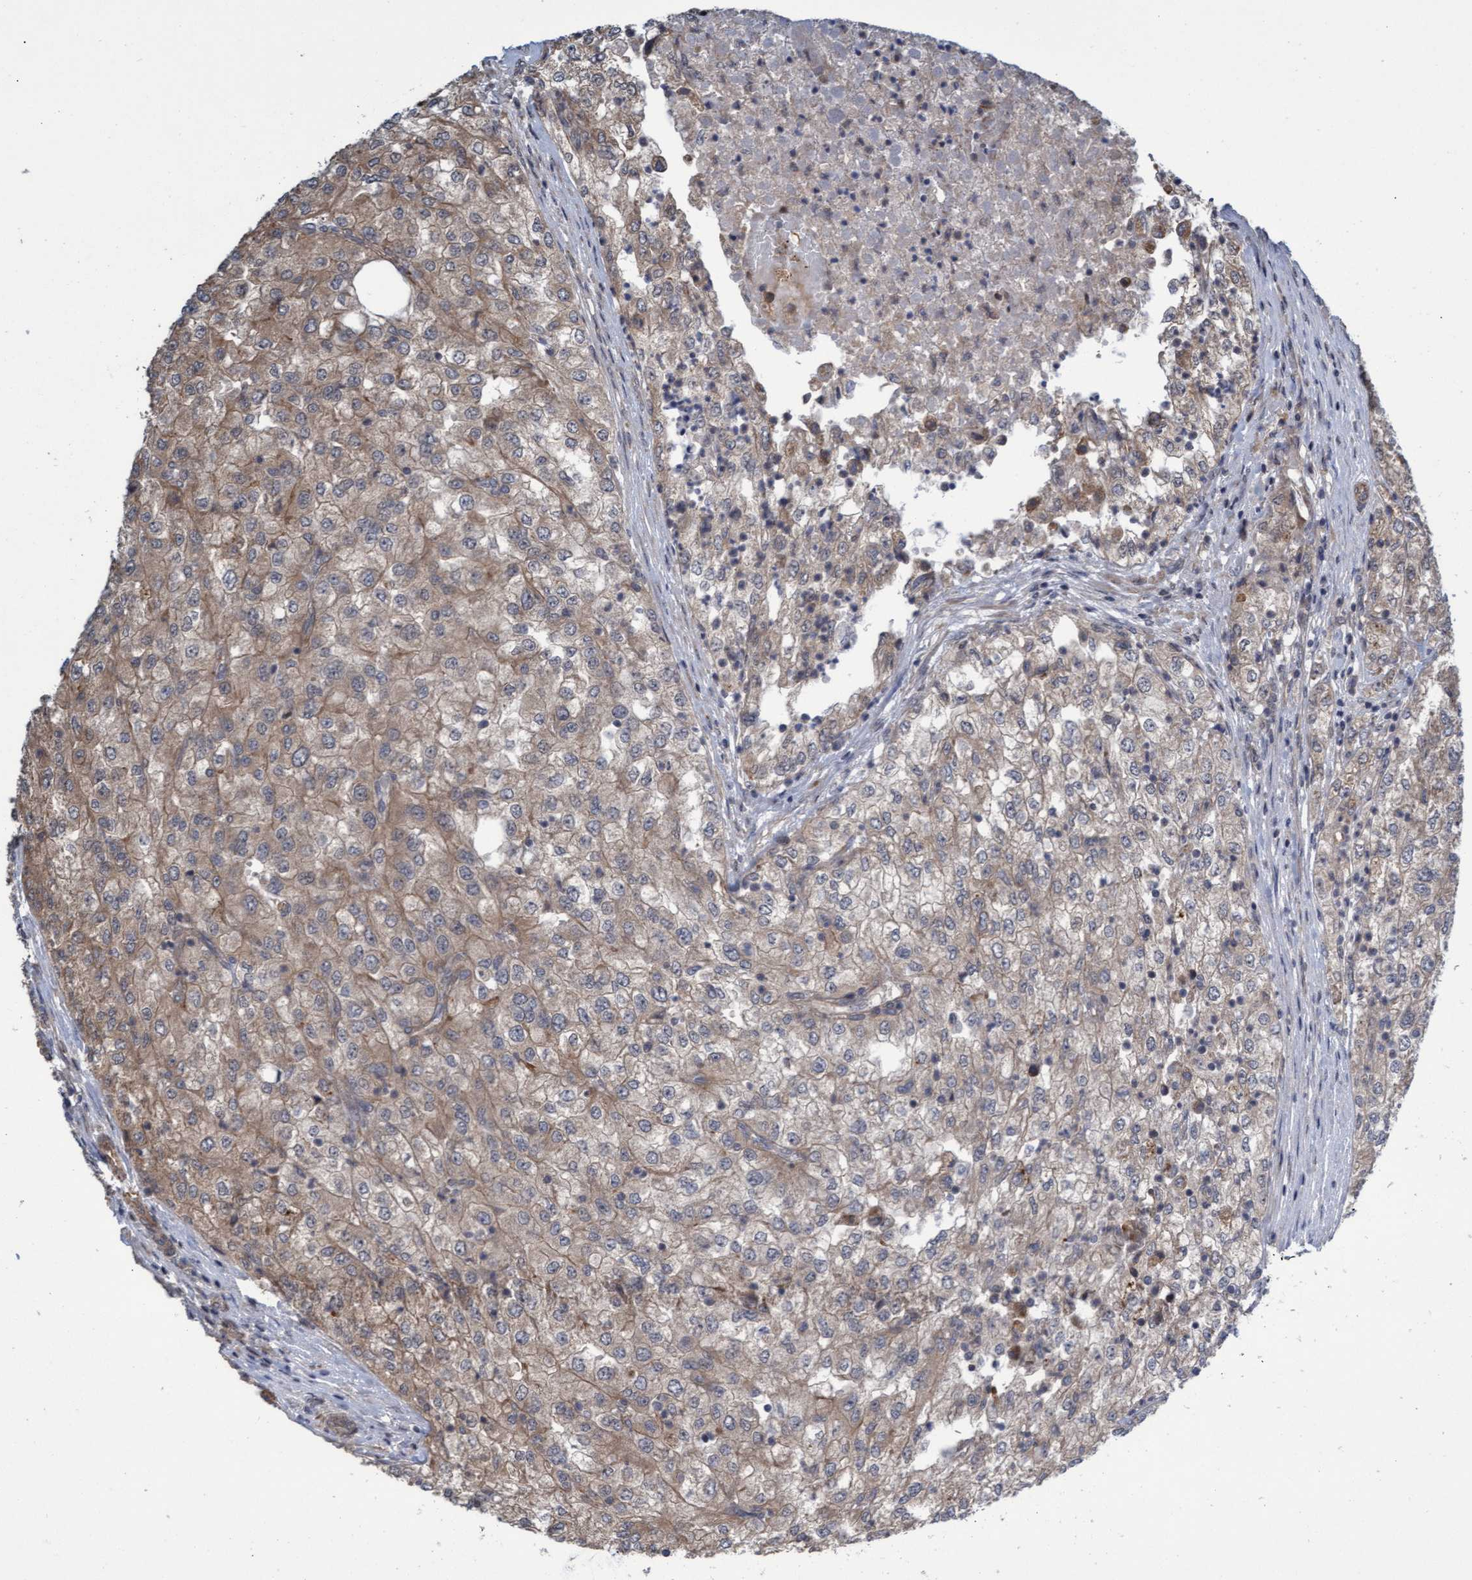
{"staining": {"intensity": "moderate", "quantity": "25%-75%", "location": "cytoplasmic/membranous"}, "tissue": "renal cancer", "cell_type": "Tumor cells", "image_type": "cancer", "snomed": [{"axis": "morphology", "description": "Adenocarcinoma, NOS"}, {"axis": "topography", "description": "Kidney"}], "caption": "Adenocarcinoma (renal) stained with IHC reveals moderate cytoplasmic/membranous positivity in approximately 25%-75% of tumor cells.", "gene": "TNFRSF10B", "patient": {"sex": "female", "age": 54}}